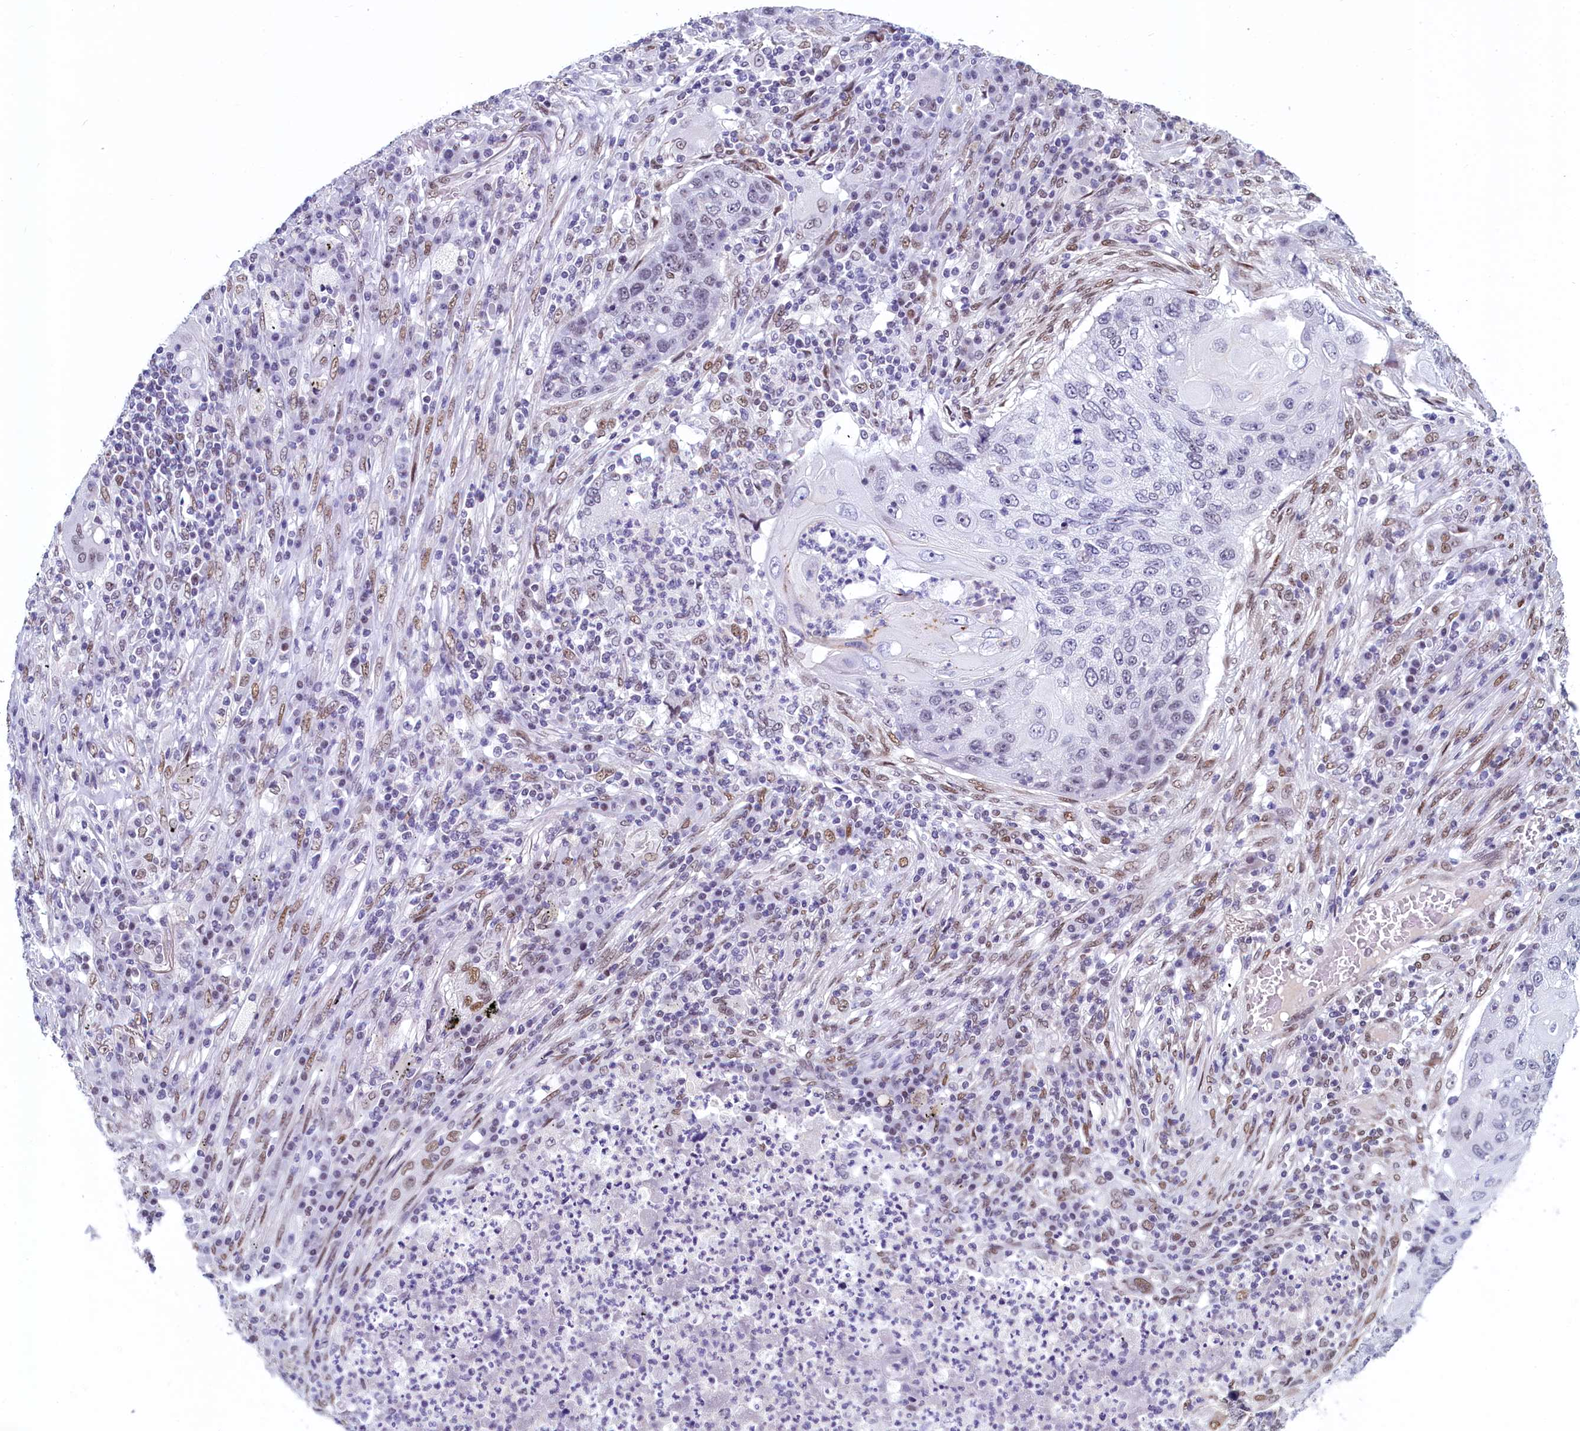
{"staining": {"intensity": "negative", "quantity": "none", "location": "none"}, "tissue": "lung cancer", "cell_type": "Tumor cells", "image_type": "cancer", "snomed": [{"axis": "morphology", "description": "Squamous cell carcinoma, NOS"}, {"axis": "topography", "description": "Lung"}], "caption": "Tumor cells are negative for brown protein staining in lung cancer (squamous cell carcinoma).", "gene": "SUGP2", "patient": {"sex": "female", "age": 63}}